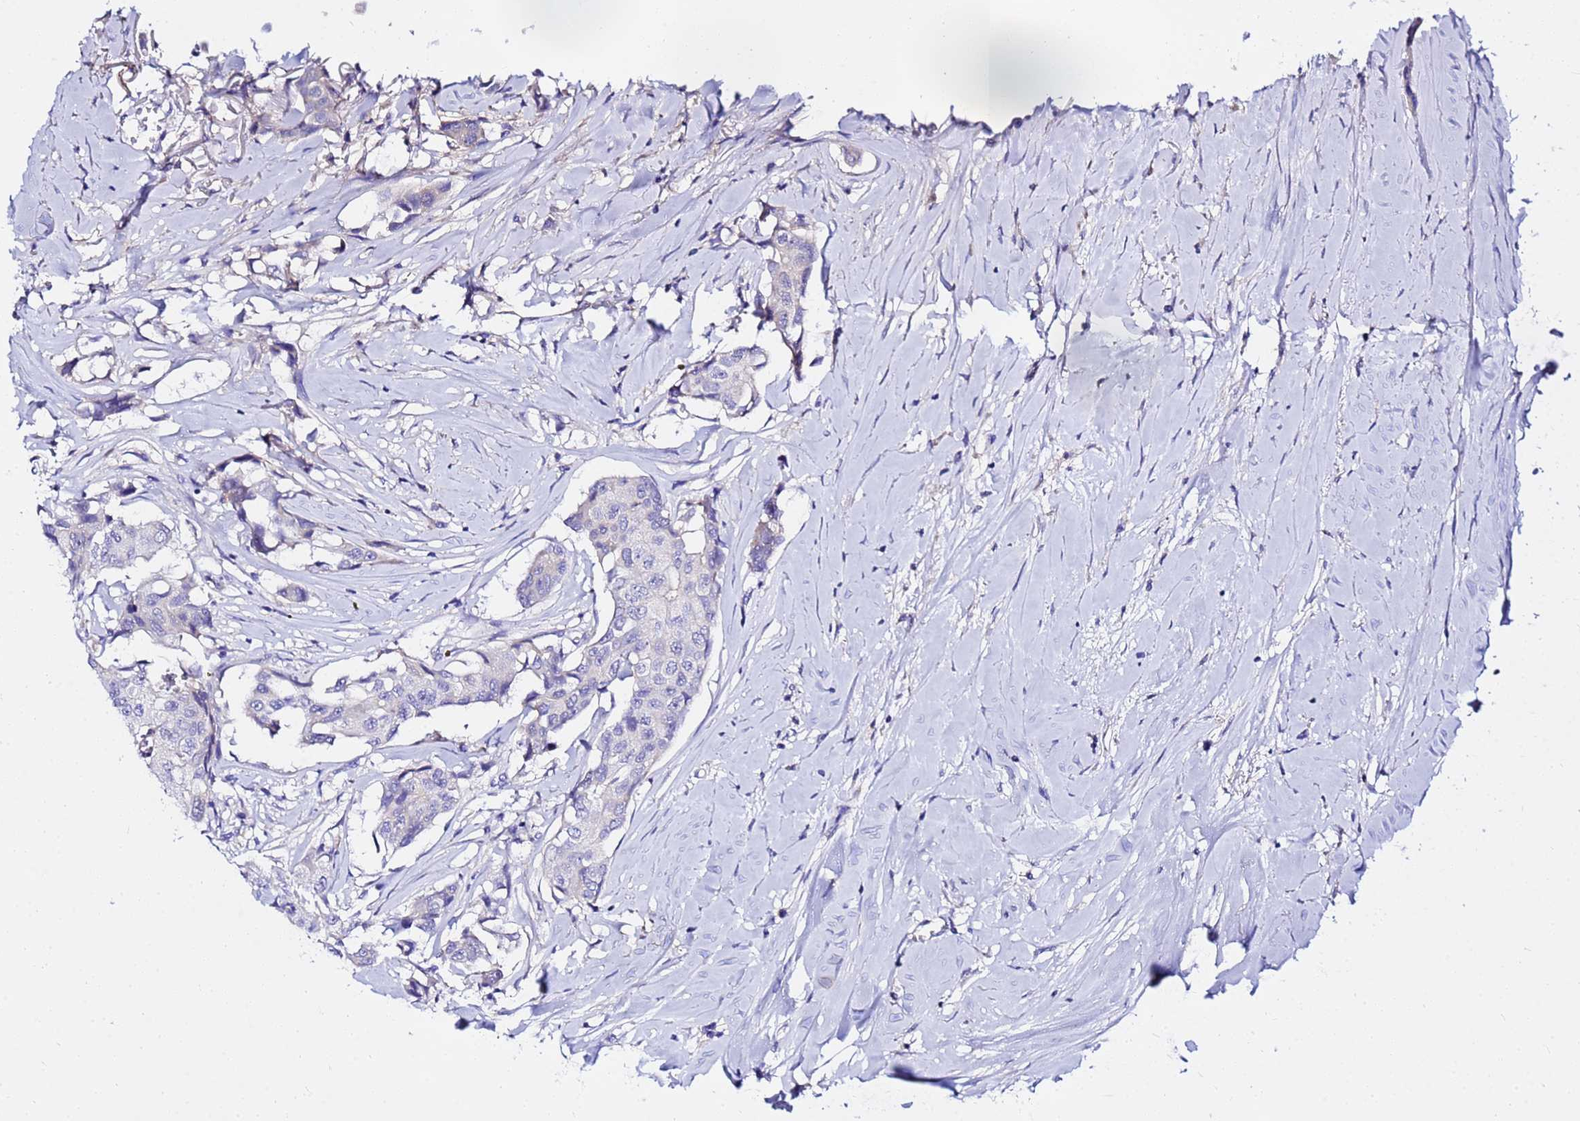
{"staining": {"intensity": "negative", "quantity": "none", "location": "none"}, "tissue": "breast cancer", "cell_type": "Tumor cells", "image_type": "cancer", "snomed": [{"axis": "morphology", "description": "Duct carcinoma"}, {"axis": "topography", "description": "Breast"}], "caption": "High power microscopy photomicrograph of an immunohistochemistry image of breast cancer (infiltrating ductal carcinoma), revealing no significant expression in tumor cells.", "gene": "HERC5", "patient": {"sex": "female", "age": 80}}